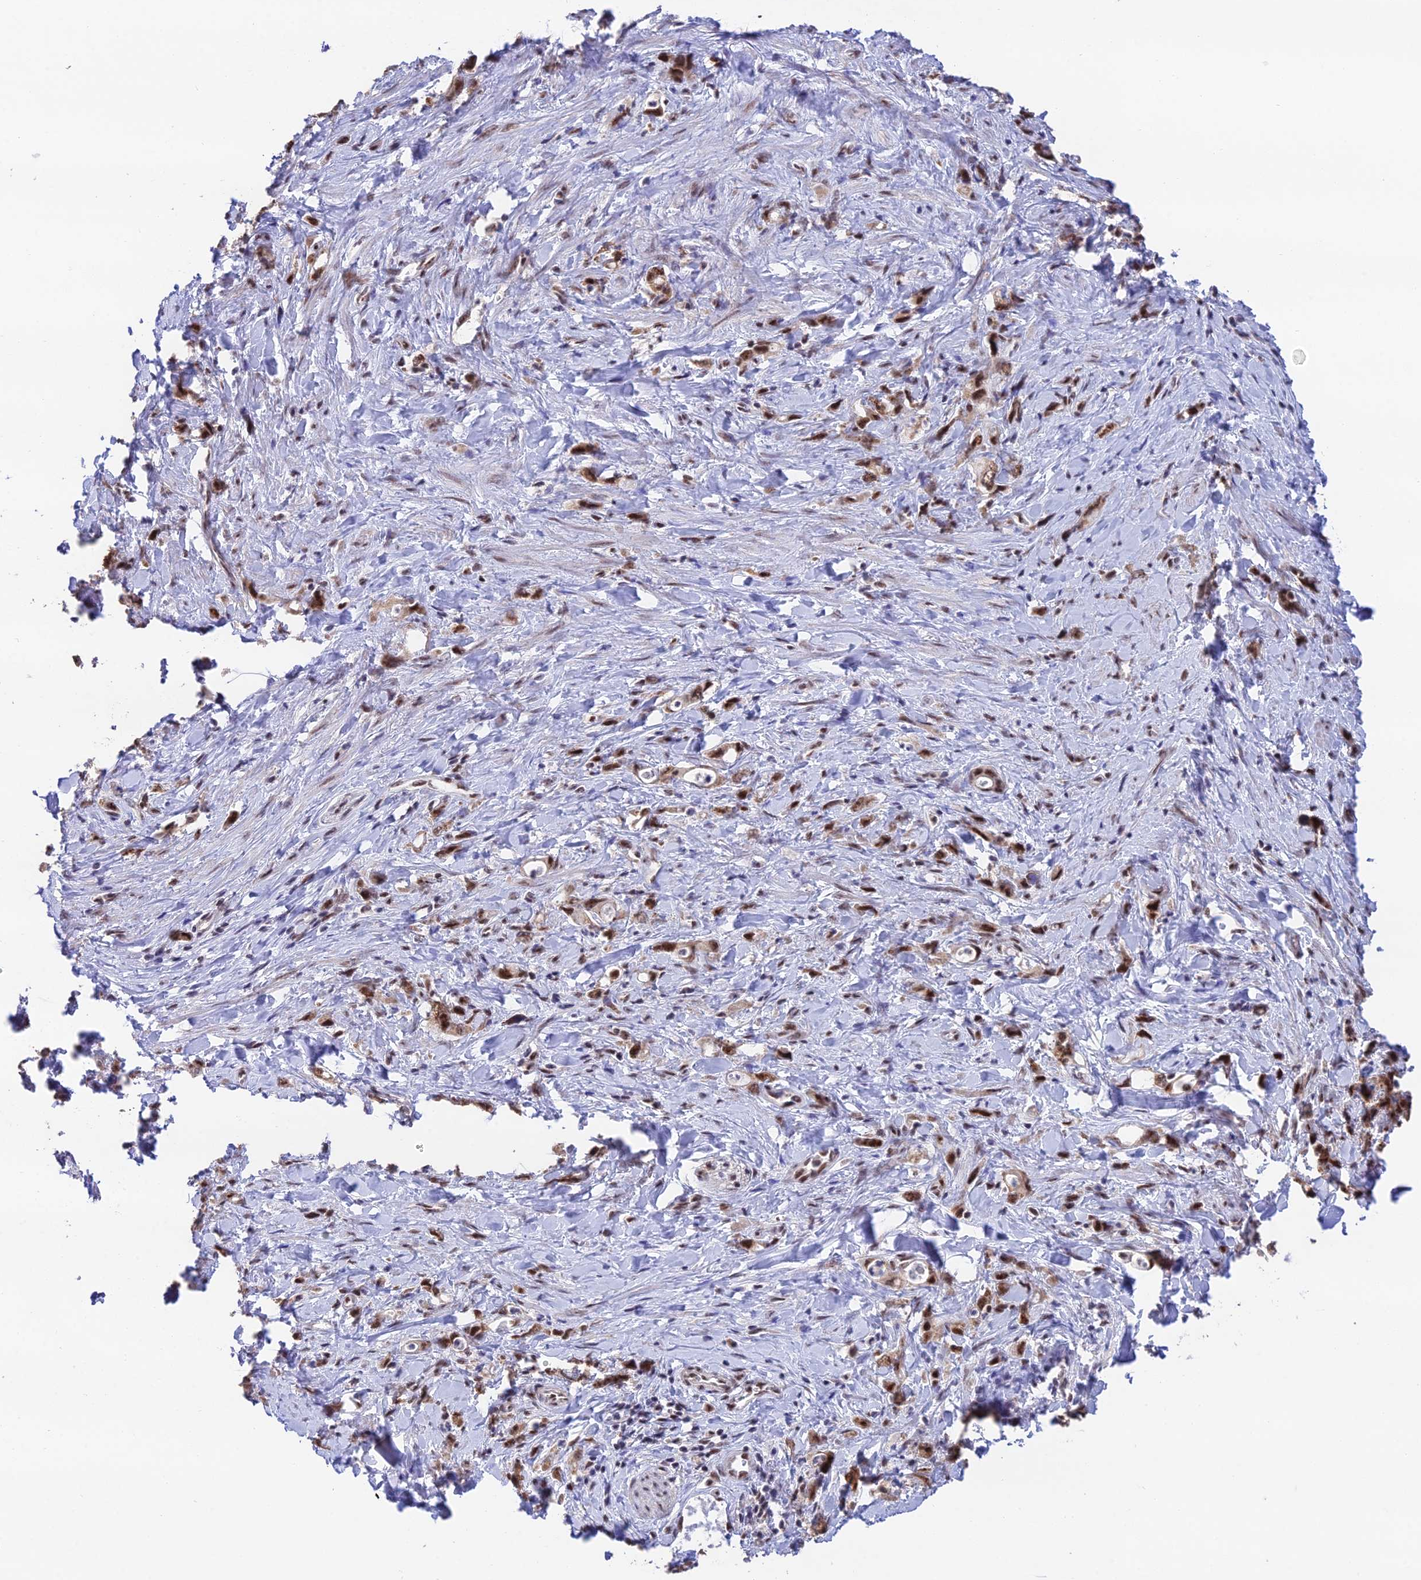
{"staining": {"intensity": "moderate", "quantity": ">75%", "location": "nuclear"}, "tissue": "stomach cancer", "cell_type": "Tumor cells", "image_type": "cancer", "snomed": [{"axis": "morphology", "description": "Adenocarcinoma, NOS"}, {"axis": "topography", "description": "Stomach, lower"}], "caption": "The micrograph exhibits staining of adenocarcinoma (stomach), revealing moderate nuclear protein staining (brown color) within tumor cells. The staining is performed using DAB (3,3'-diaminobenzidine) brown chromogen to label protein expression. The nuclei are counter-stained blue using hematoxylin.", "gene": "THOC7", "patient": {"sex": "female", "age": 43}}